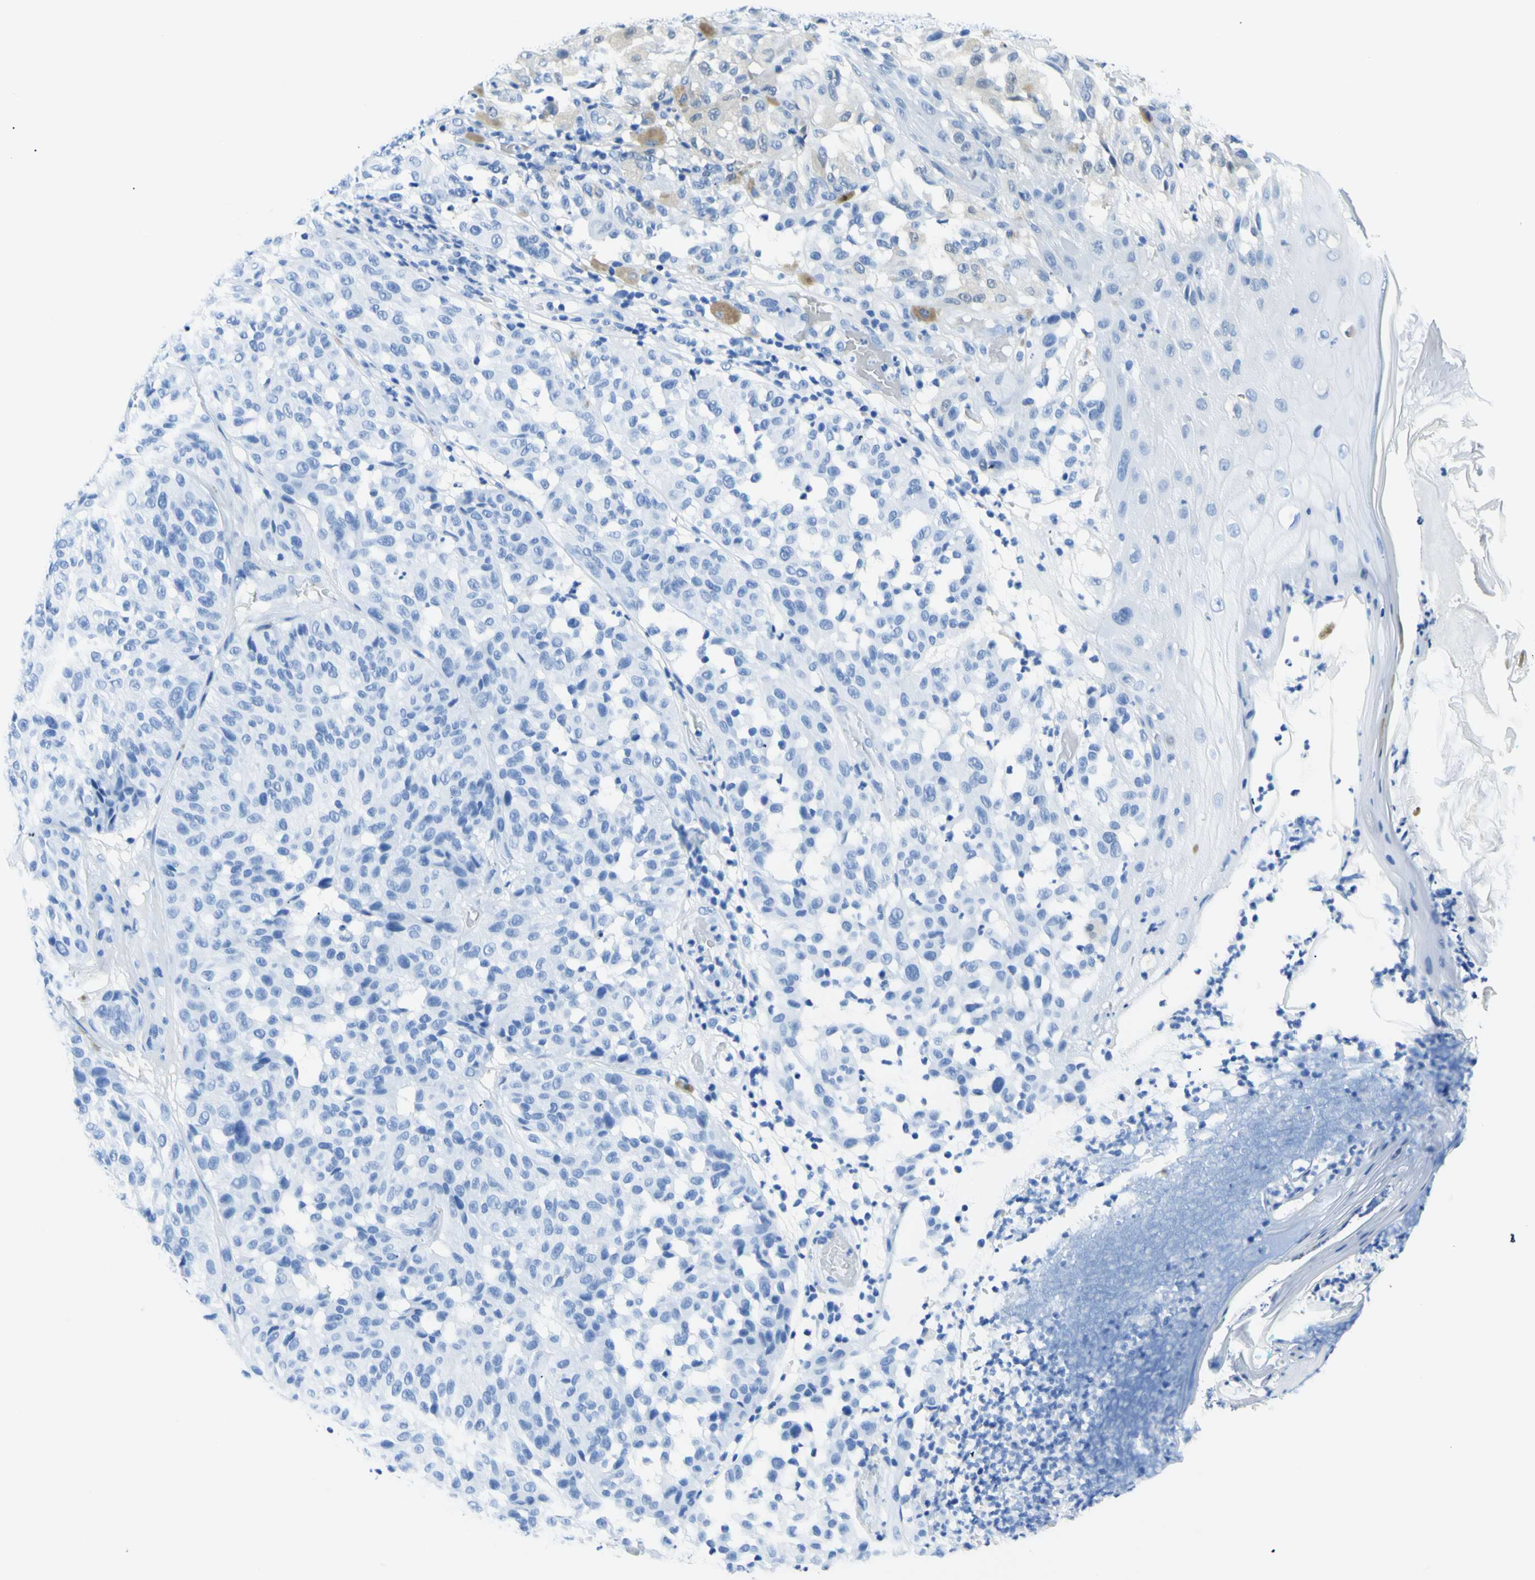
{"staining": {"intensity": "weak", "quantity": "<25%", "location": "cytoplasmic/membranous"}, "tissue": "melanoma", "cell_type": "Tumor cells", "image_type": "cancer", "snomed": [{"axis": "morphology", "description": "Malignant melanoma, NOS"}, {"axis": "topography", "description": "Skin"}], "caption": "This histopathology image is of malignant melanoma stained with immunohistochemistry to label a protein in brown with the nuclei are counter-stained blue. There is no staining in tumor cells.", "gene": "MYH2", "patient": {"sex": "female", "age": 46}}